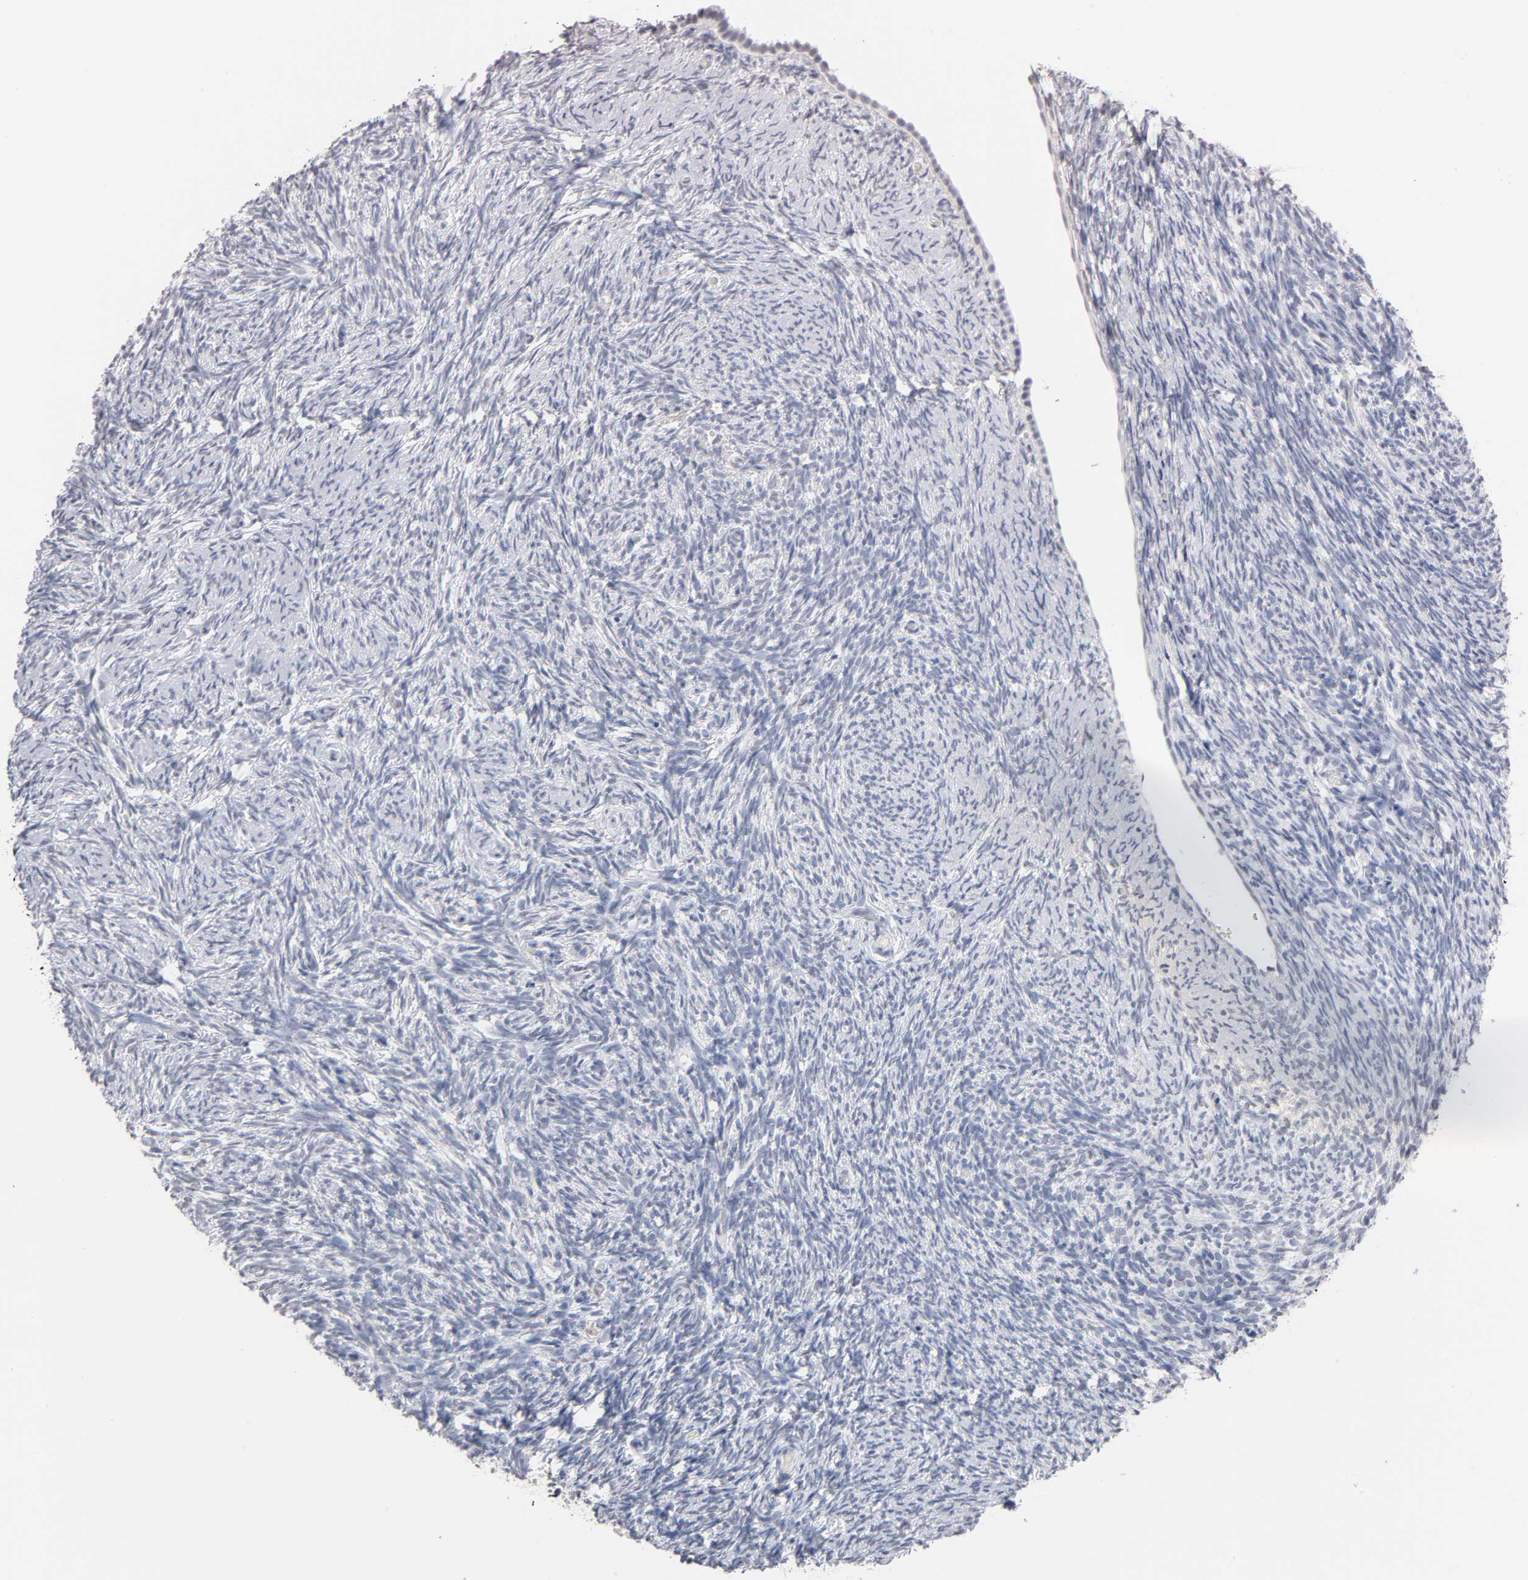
{"staining": {"intensity": "negative", "quantity": "none", "location": "none"}, "tissue": "ovary", "cell_type": "Ovarian stroma cells", "image_type": "normal", "snomed": [{"axis": "morphology", "description": "Normal tissue, NOS"}, {"axis": "topography", "description": "Ovary"}], "caption": "Immunohistochemistry (IHC) of normal human ovary displays no expression in ovarian stroma cells.", "gene": "CRABP2", "patient": {"sex": "female", "age": 60}}